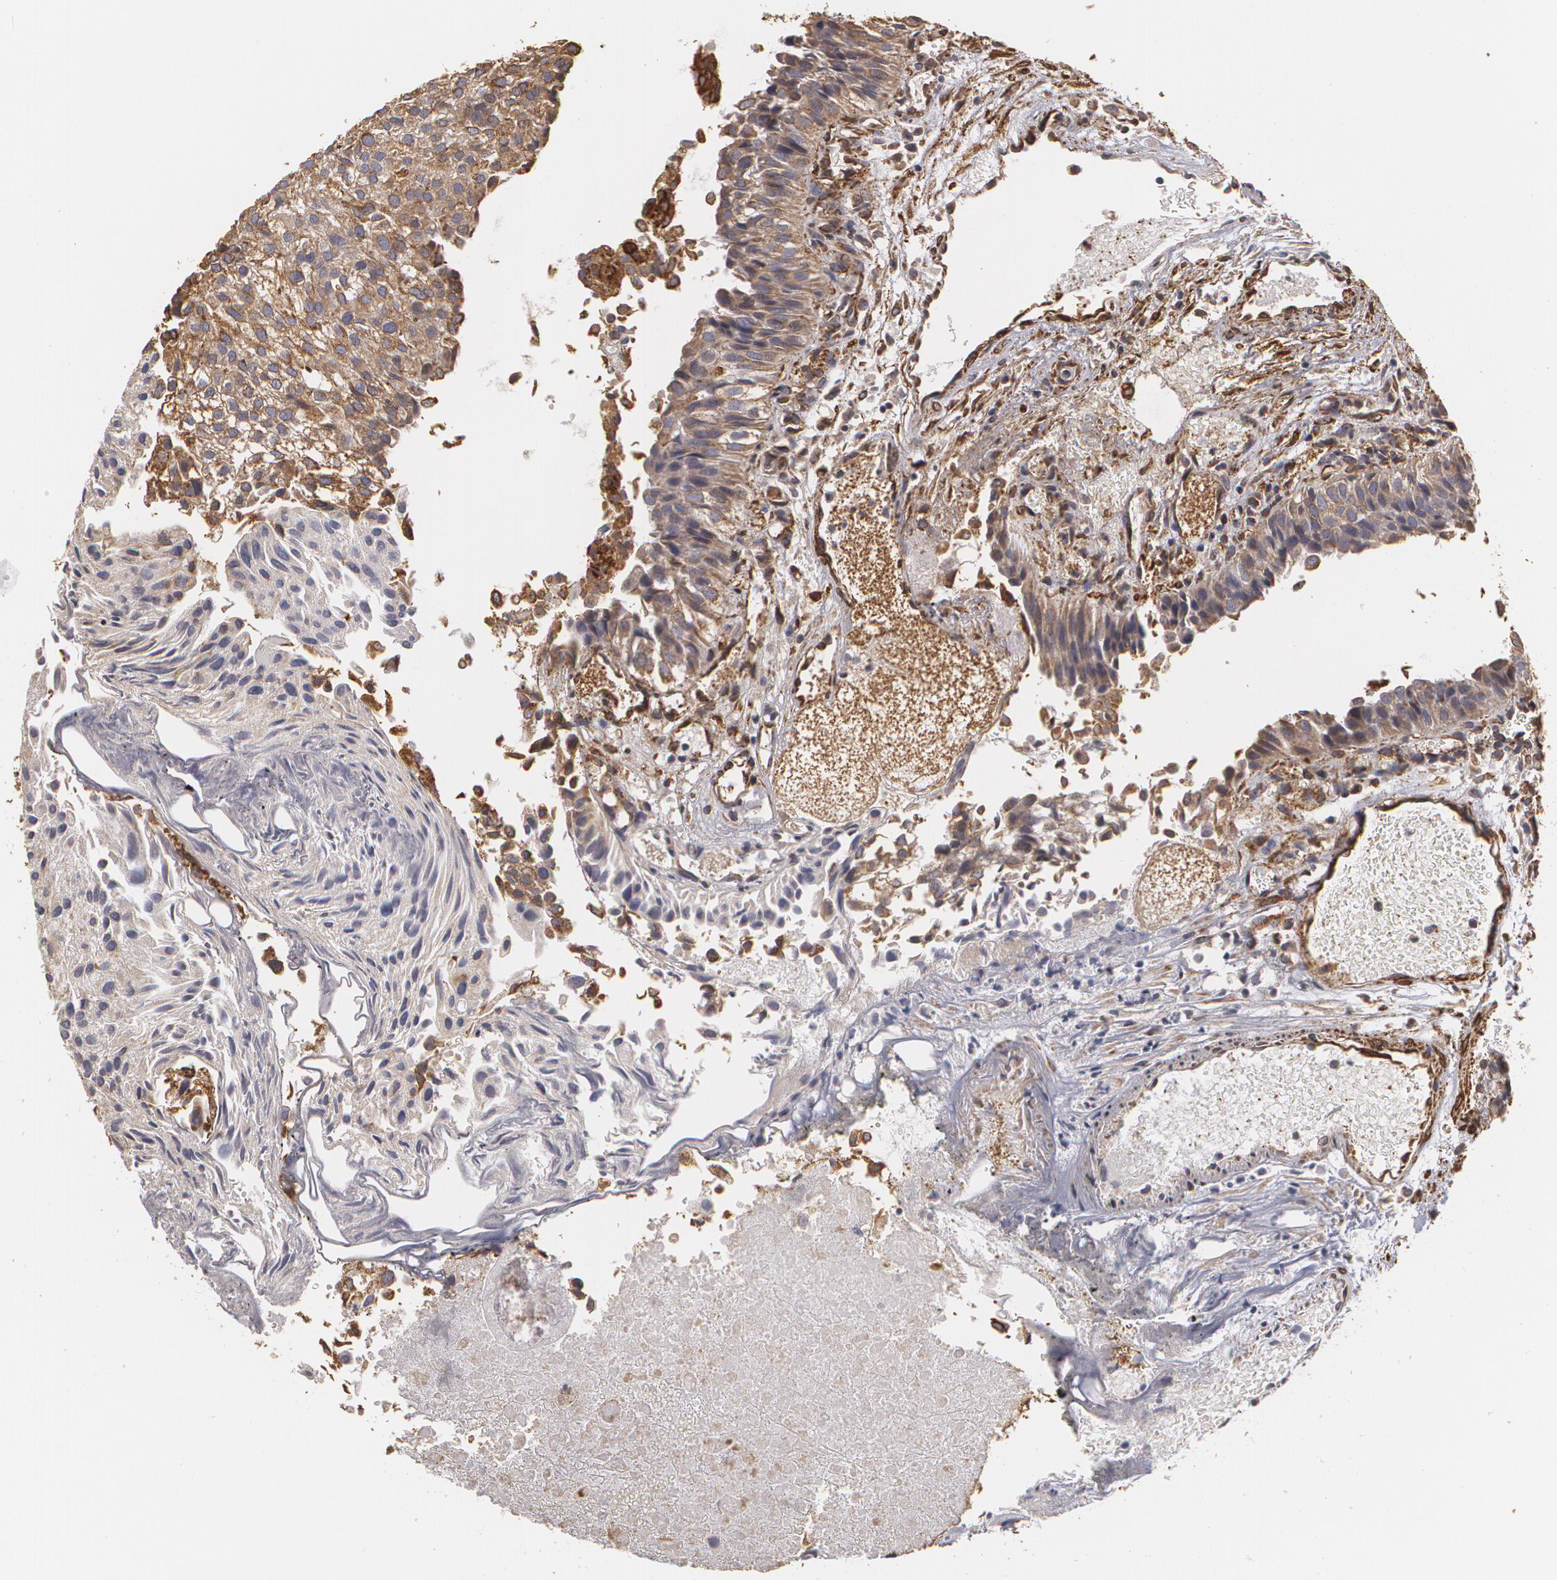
{"staining": {"intensity": "weak", "quantity": ">75%", "location": "cytoplasmic/membranous"}, "tissue": "urothelial cancer", "cell_type": "Tumor cells", "image_type": "cancer", "snomed": [{"axis": "morphology", "description": "Urothelial carcinoma, Low grade"}, {"axis": "topography", "description": "Urinary bladder"}], "caption": "Immunohistochemistry (IHC) (DAB) staining of human urothelial cancer demonstrates weak cytoplasmic/membranous protein staining in approximately >75% of tumor cells. The protein of interest is stained brown, and the nuclei are stained in blue (DAB (3,3'-diaminobenzidine) IHC with brightfield microscopy, high magnification).", "gene": "CYB5R3", "patient": {"sex": "female", "age": 89}}